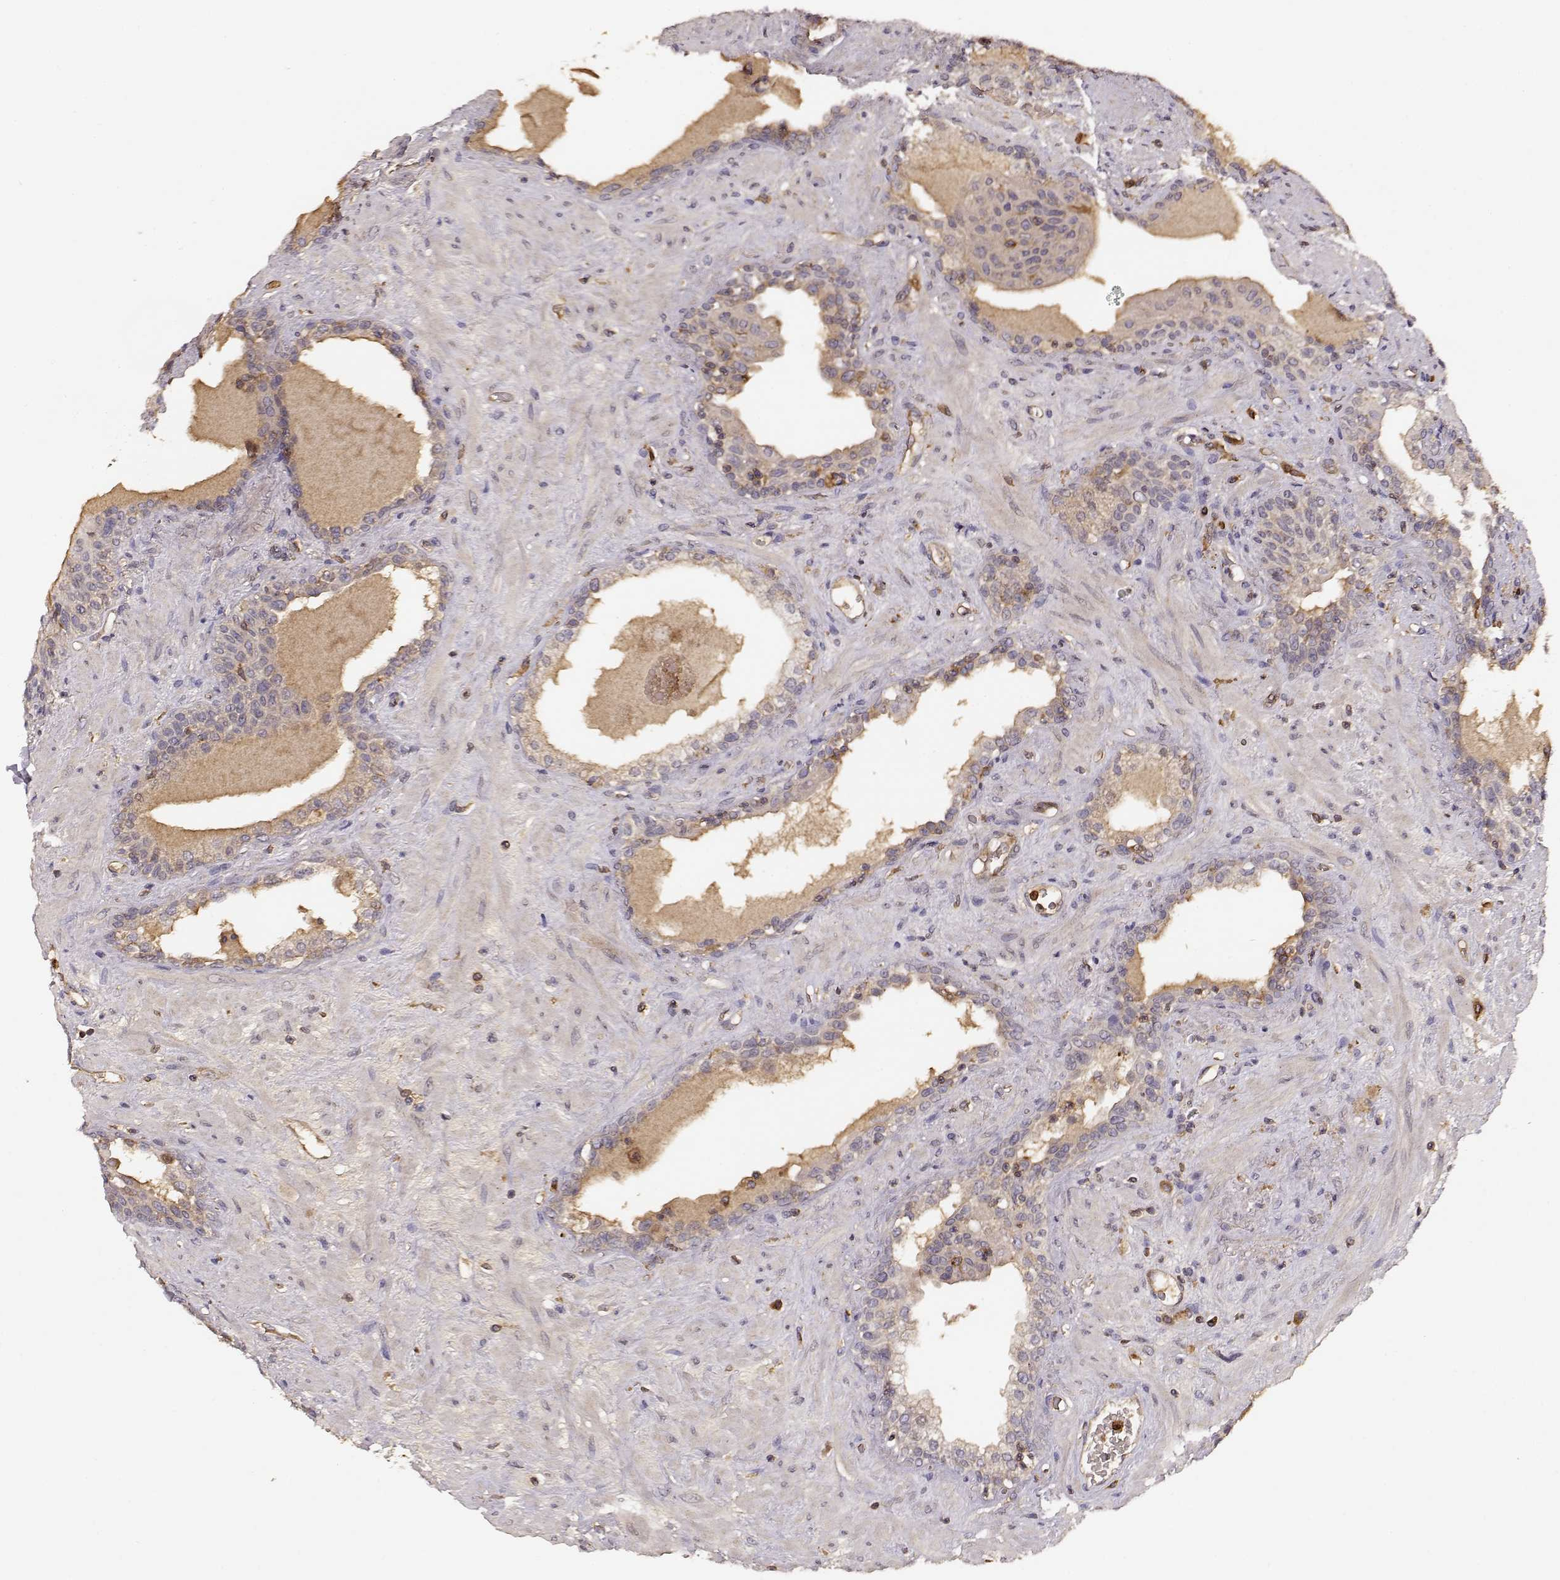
{"staining": {"intensity": "weak", "quantity": "25%-75%", "location": "cytoplasmic/membranous"}, "tissue": "prostate", "cell_type": "Glandular cells", "image_type": "normal", "snomed": [{"axis": "morphology", "description": "Normal tissue, NOS"}, {"axis": "topography", "description": "Prostate"}], "caption": "This is a micrograph of IHC staining of benign prostate, which shows weak staining in the cytoplasmic/membranous of glandular cells.", "gene": "ARHGEF2", "patient": {"sex": "male", "age": 63}}